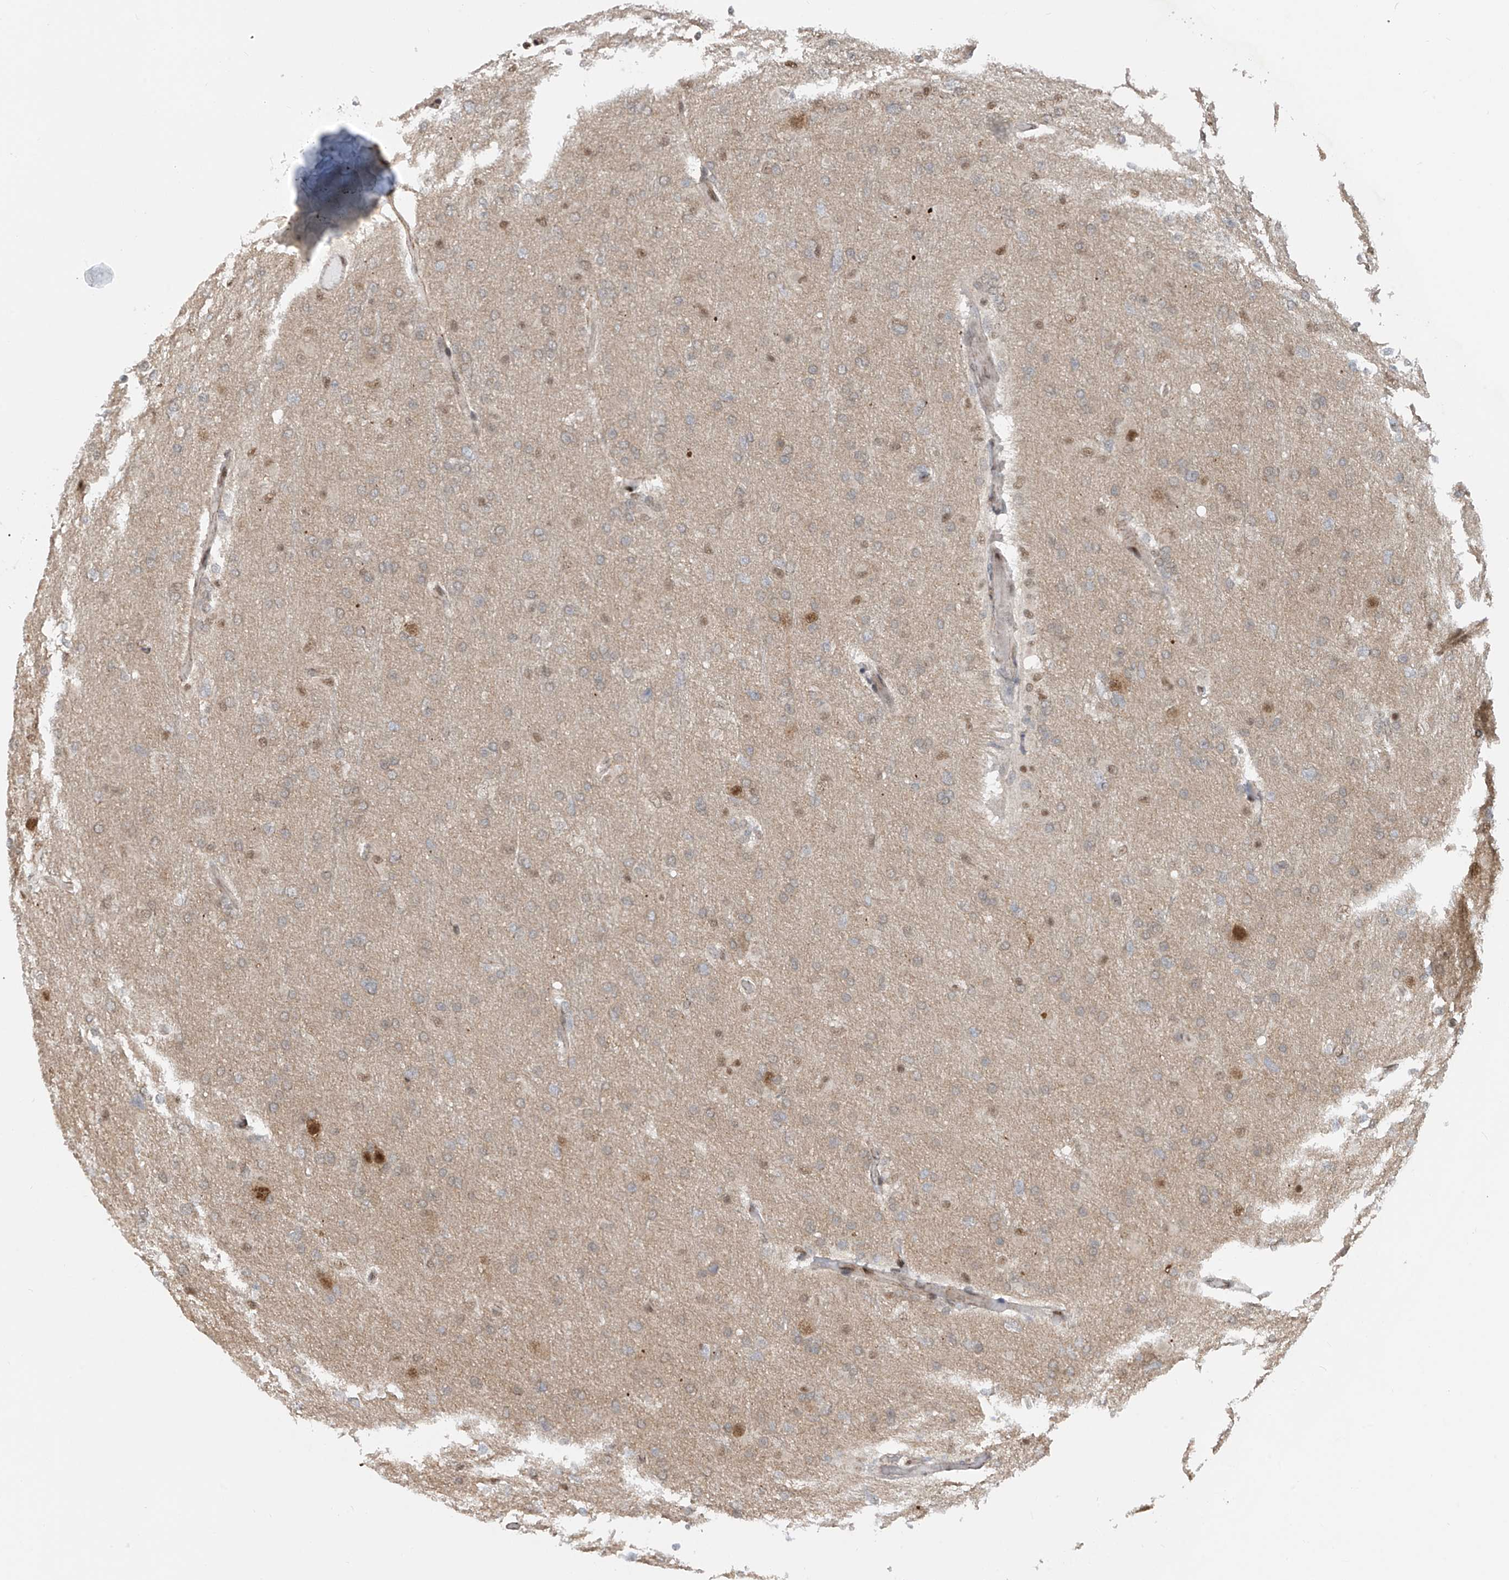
{"staining": {"intensity": "moderate", "quantity": "<25%", "location": "nuclear"}, "tissue": "glioma", "cell_type": "Tumor cells", "image_type": "cancer", "snomed": [{"axis": "morphology", "description": "Glioma, malignant, High grade"}, {"axis": "topography", "description": "Cerebral cortex"}], "caption": "Glioma stained with DAB (3,3'-diaminobenzidine) immunohistochemistry displays low levels of moderate nuclear staining in approximately <25% of tumor cells.", "gene": "LAGE3", "patient": {"sex": "female", "age": 36}}